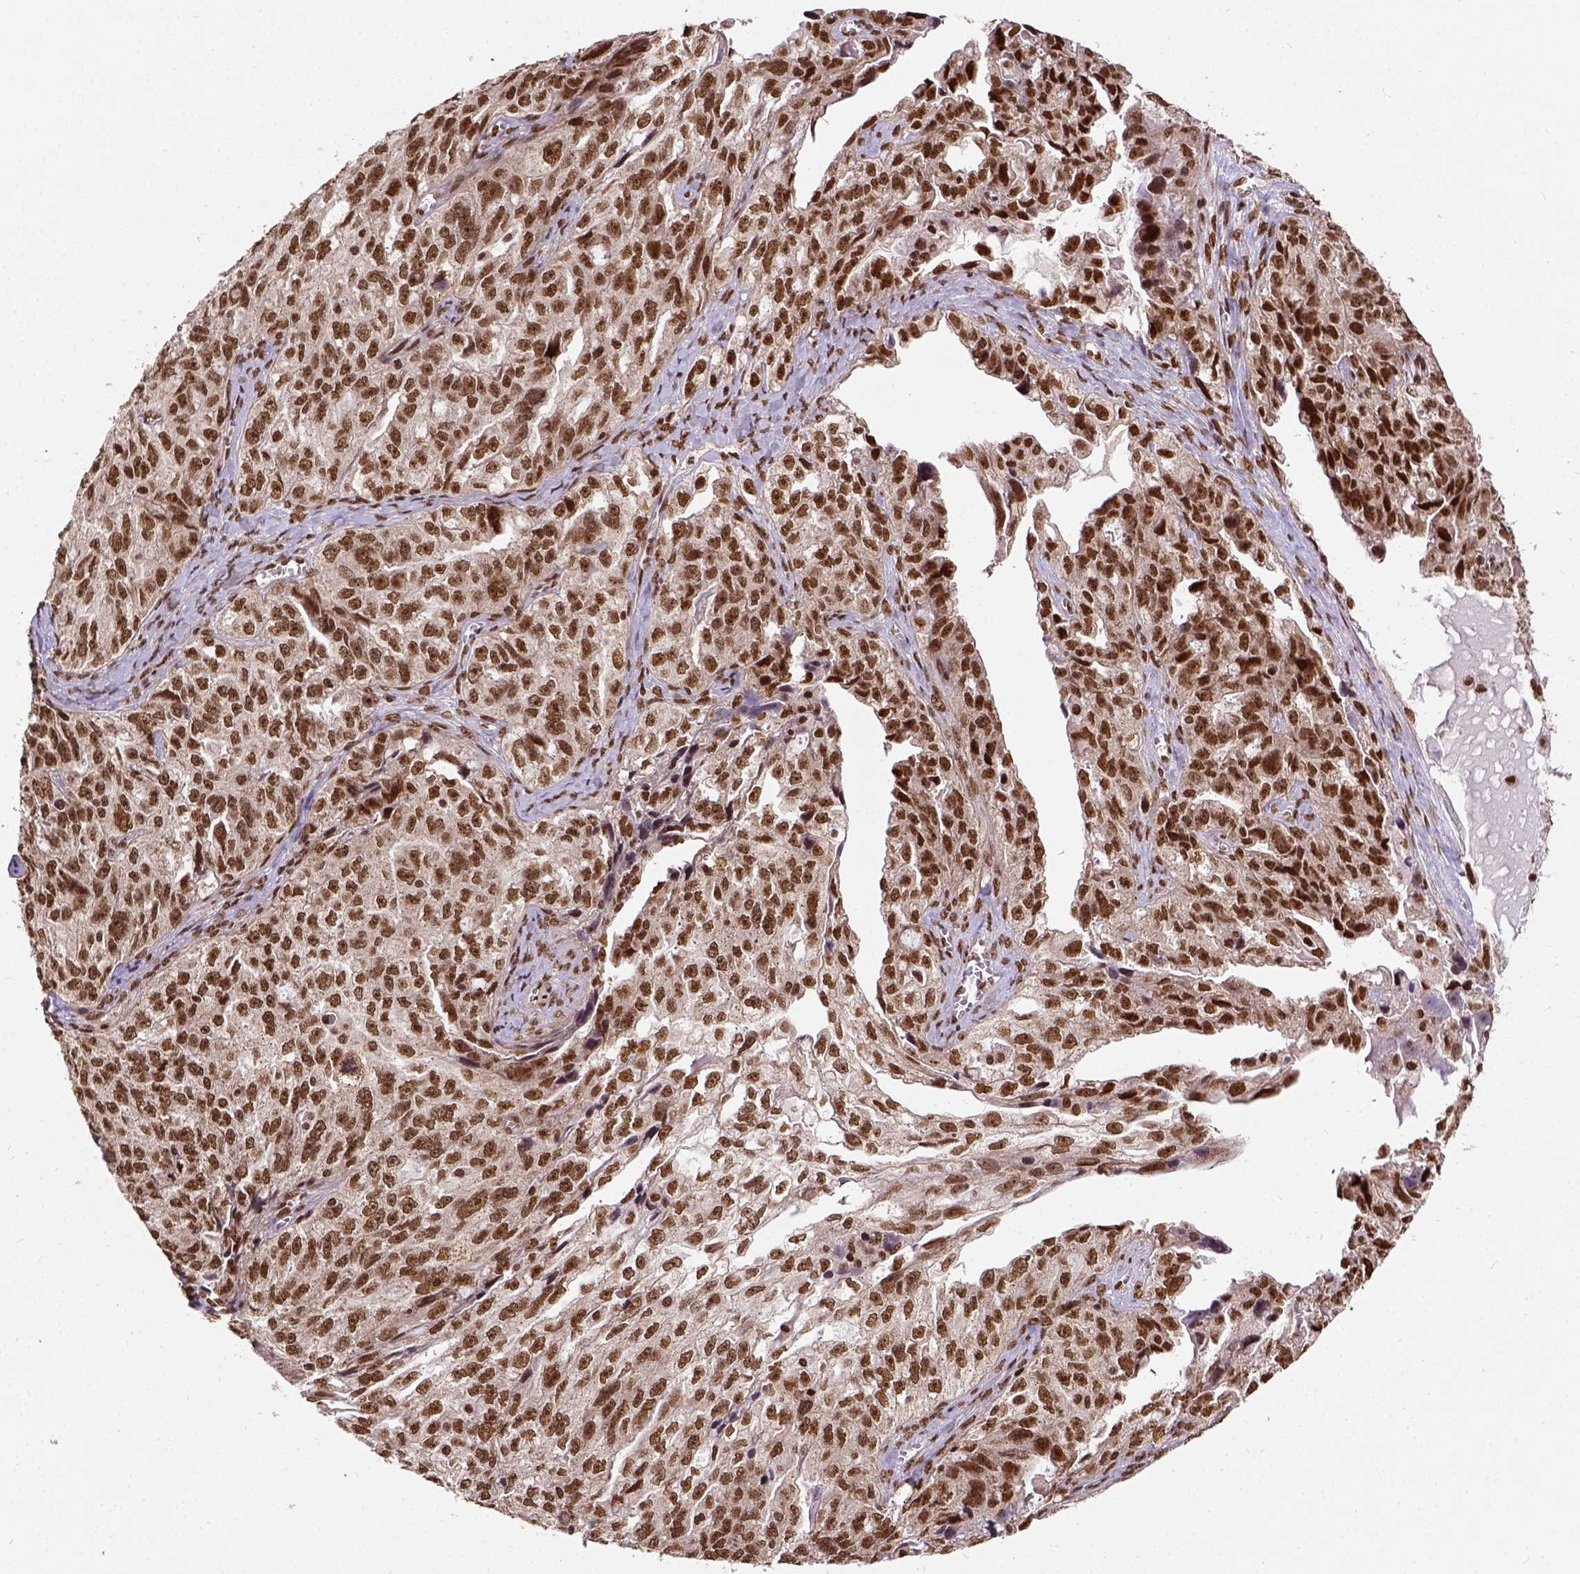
{"staining": {"intensity": "moderate", "quantity": ">75%", "location": "nuclear"}, "tissue": "ovarian cancer", "cell_type": "Tumor cells", "image_type": "cancer", "snomed": [{"axis": "morphology", "description": "Cystadenocarcinoma, serous, NOS"}, {"axis": "topography", "description": "Ovary"}], "caption": "Human serous cystadenocarcinoma (ovarian) stained with a brown dye demonstrates moderate nuclear positive staining in approximately >75% of tumor cells.", "gene": "NACC1", "patient": {"sex": "female", "age": 51}}